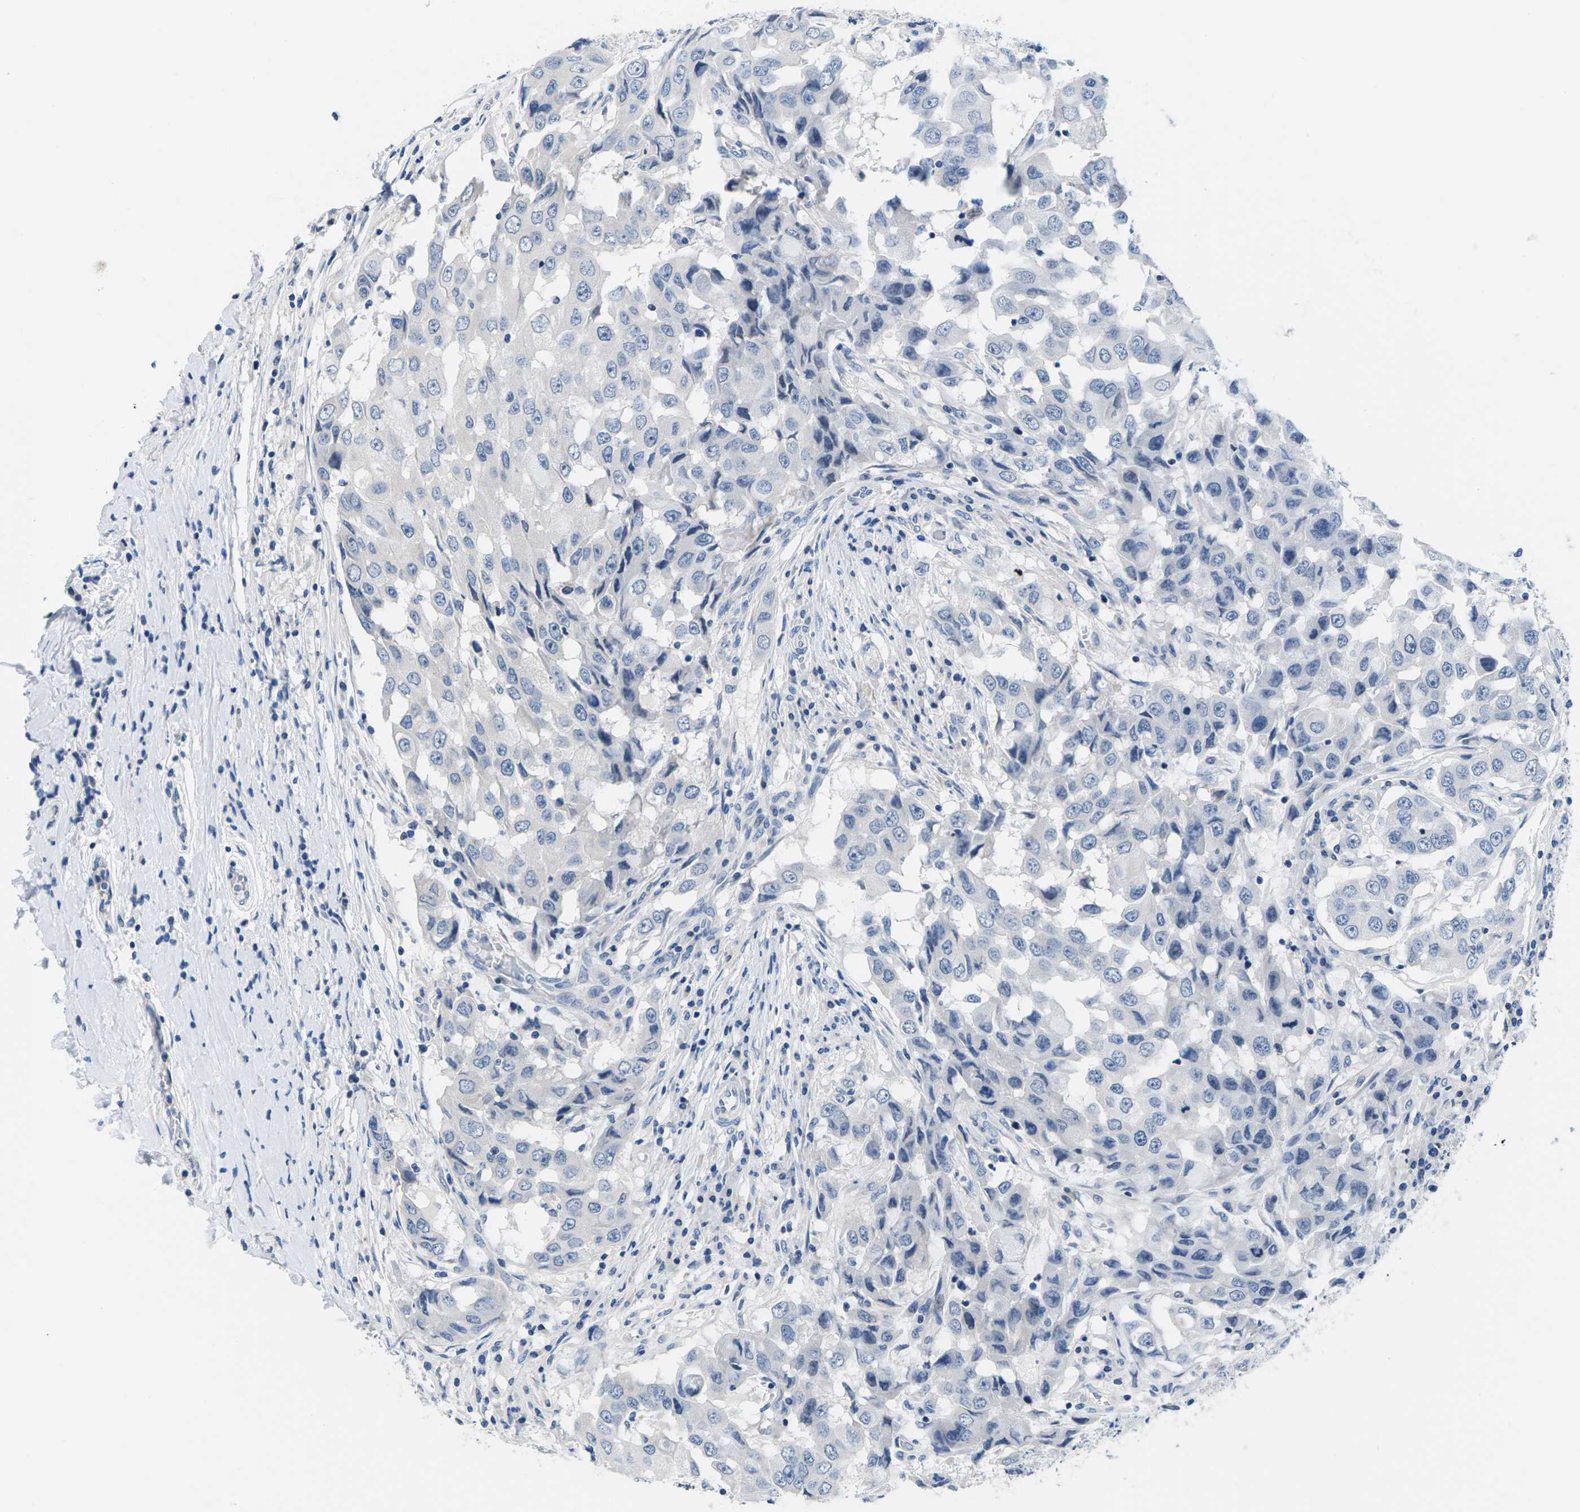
{"staining": {"intensity": "negative", "quantity": "none", "location": "none"}, "tissue": "breast cancer", "cell_type": "Tumor cells", "image_type": "cancer", "snomed": [{"axis": "morphology", "description": "Duct carcinoma"}, {"axis": "topography", "description": "Breast"}], "caption": "Immunohistochemistry (IHC) histopathology image of breast cancer stained for a protein (brown), which displays no positivity in tumor cells.", "gene": "TSPAN2", "patient": {"sex": "female", "age": 27}}